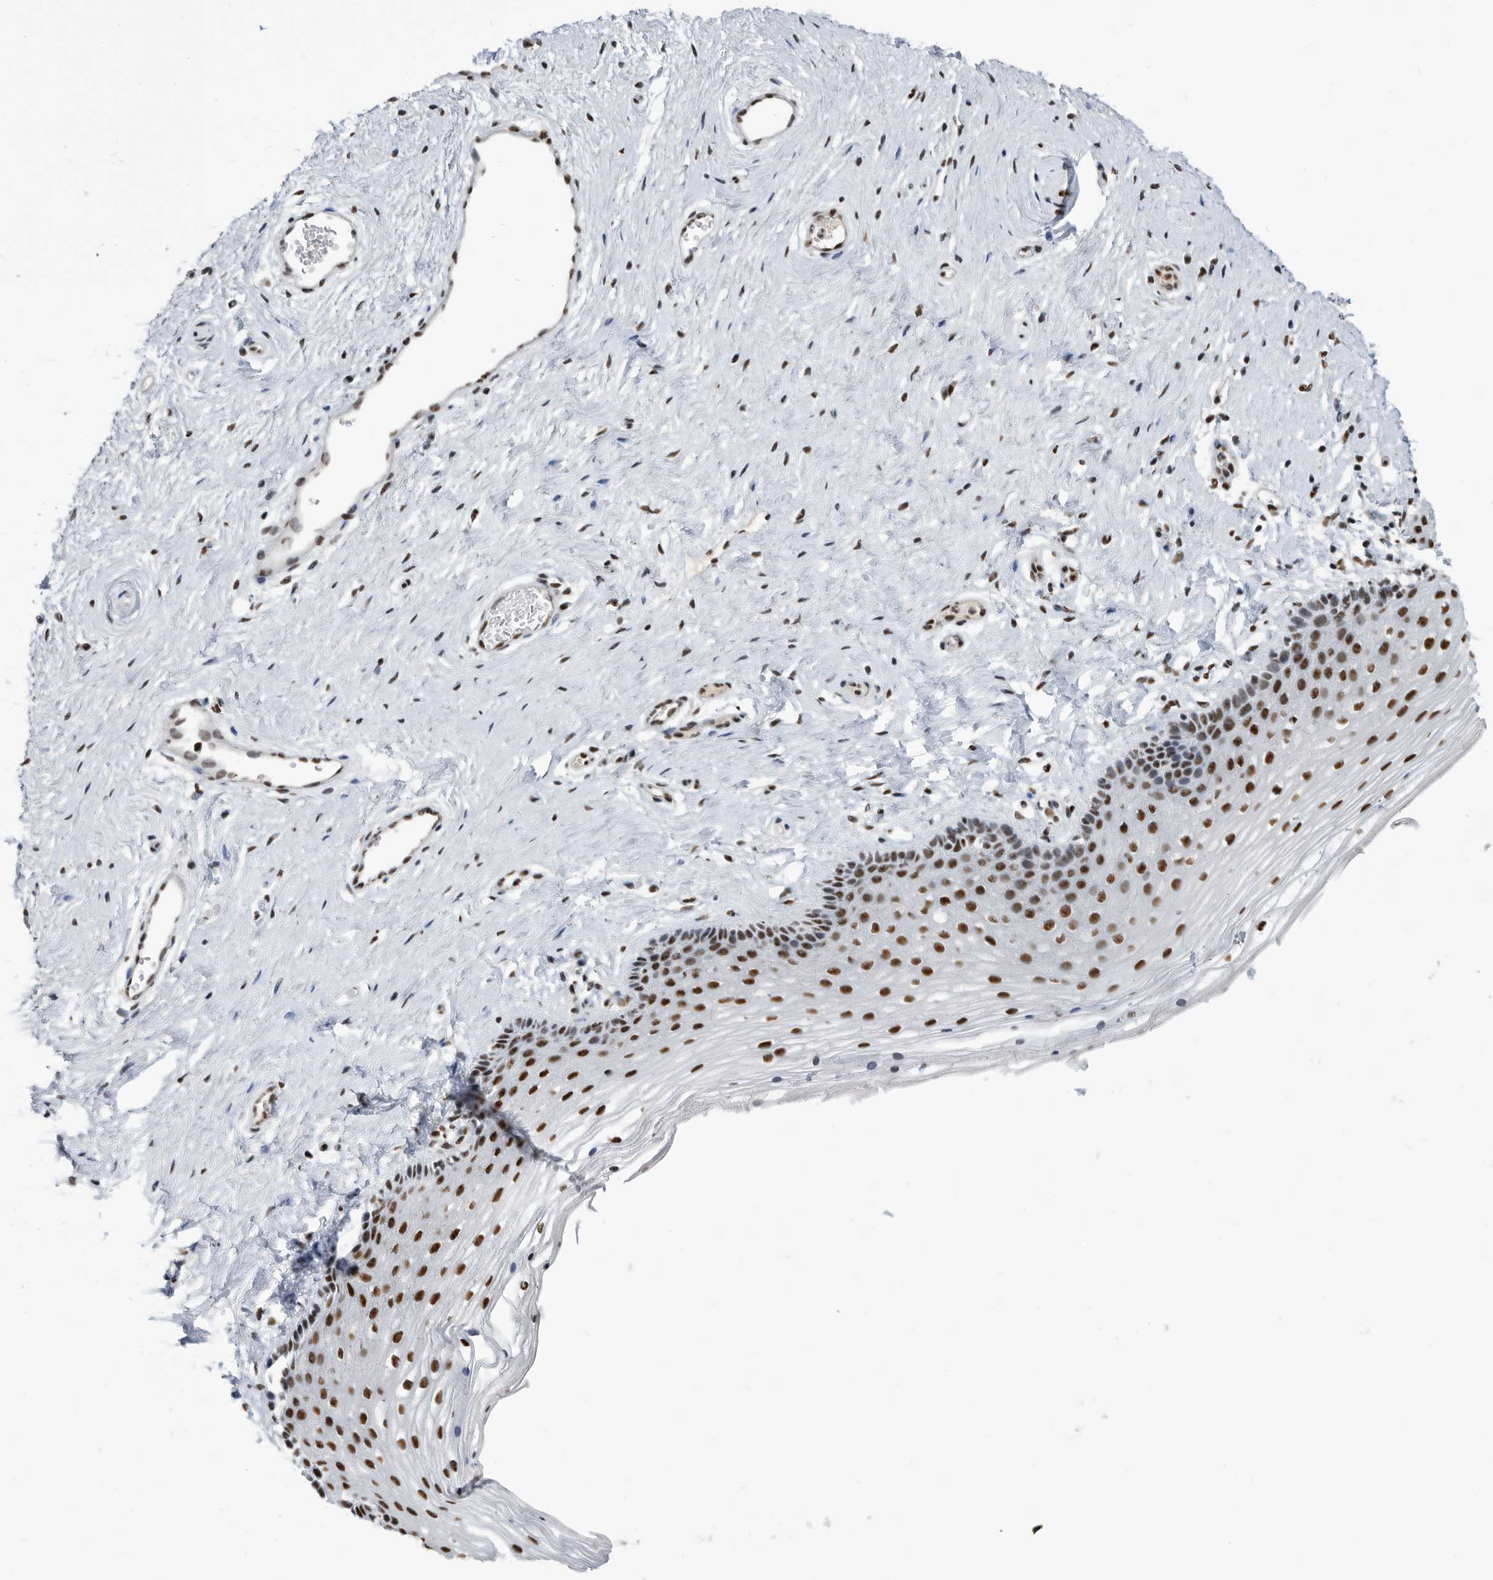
{"staining": {"intensity": "strong", "quantity": ">75%", "location": "nuclear"}, "tissue": "vagina", "cell_type": "Squamous epithelial cells", "image_type": "normal", "snomed": [{"axis": "morphology", "description": "Normal tissue, NOS"}, {"axis": "topography", "description": "Vagina"}], "caption": "This image reveals immunohistochemistry staining of normal vagina, with high strong nuclear positivity in about >75% of squamous epithelial cells.", "gene": "SF3A1", "patient": {"sex": "female", "age": 46}}